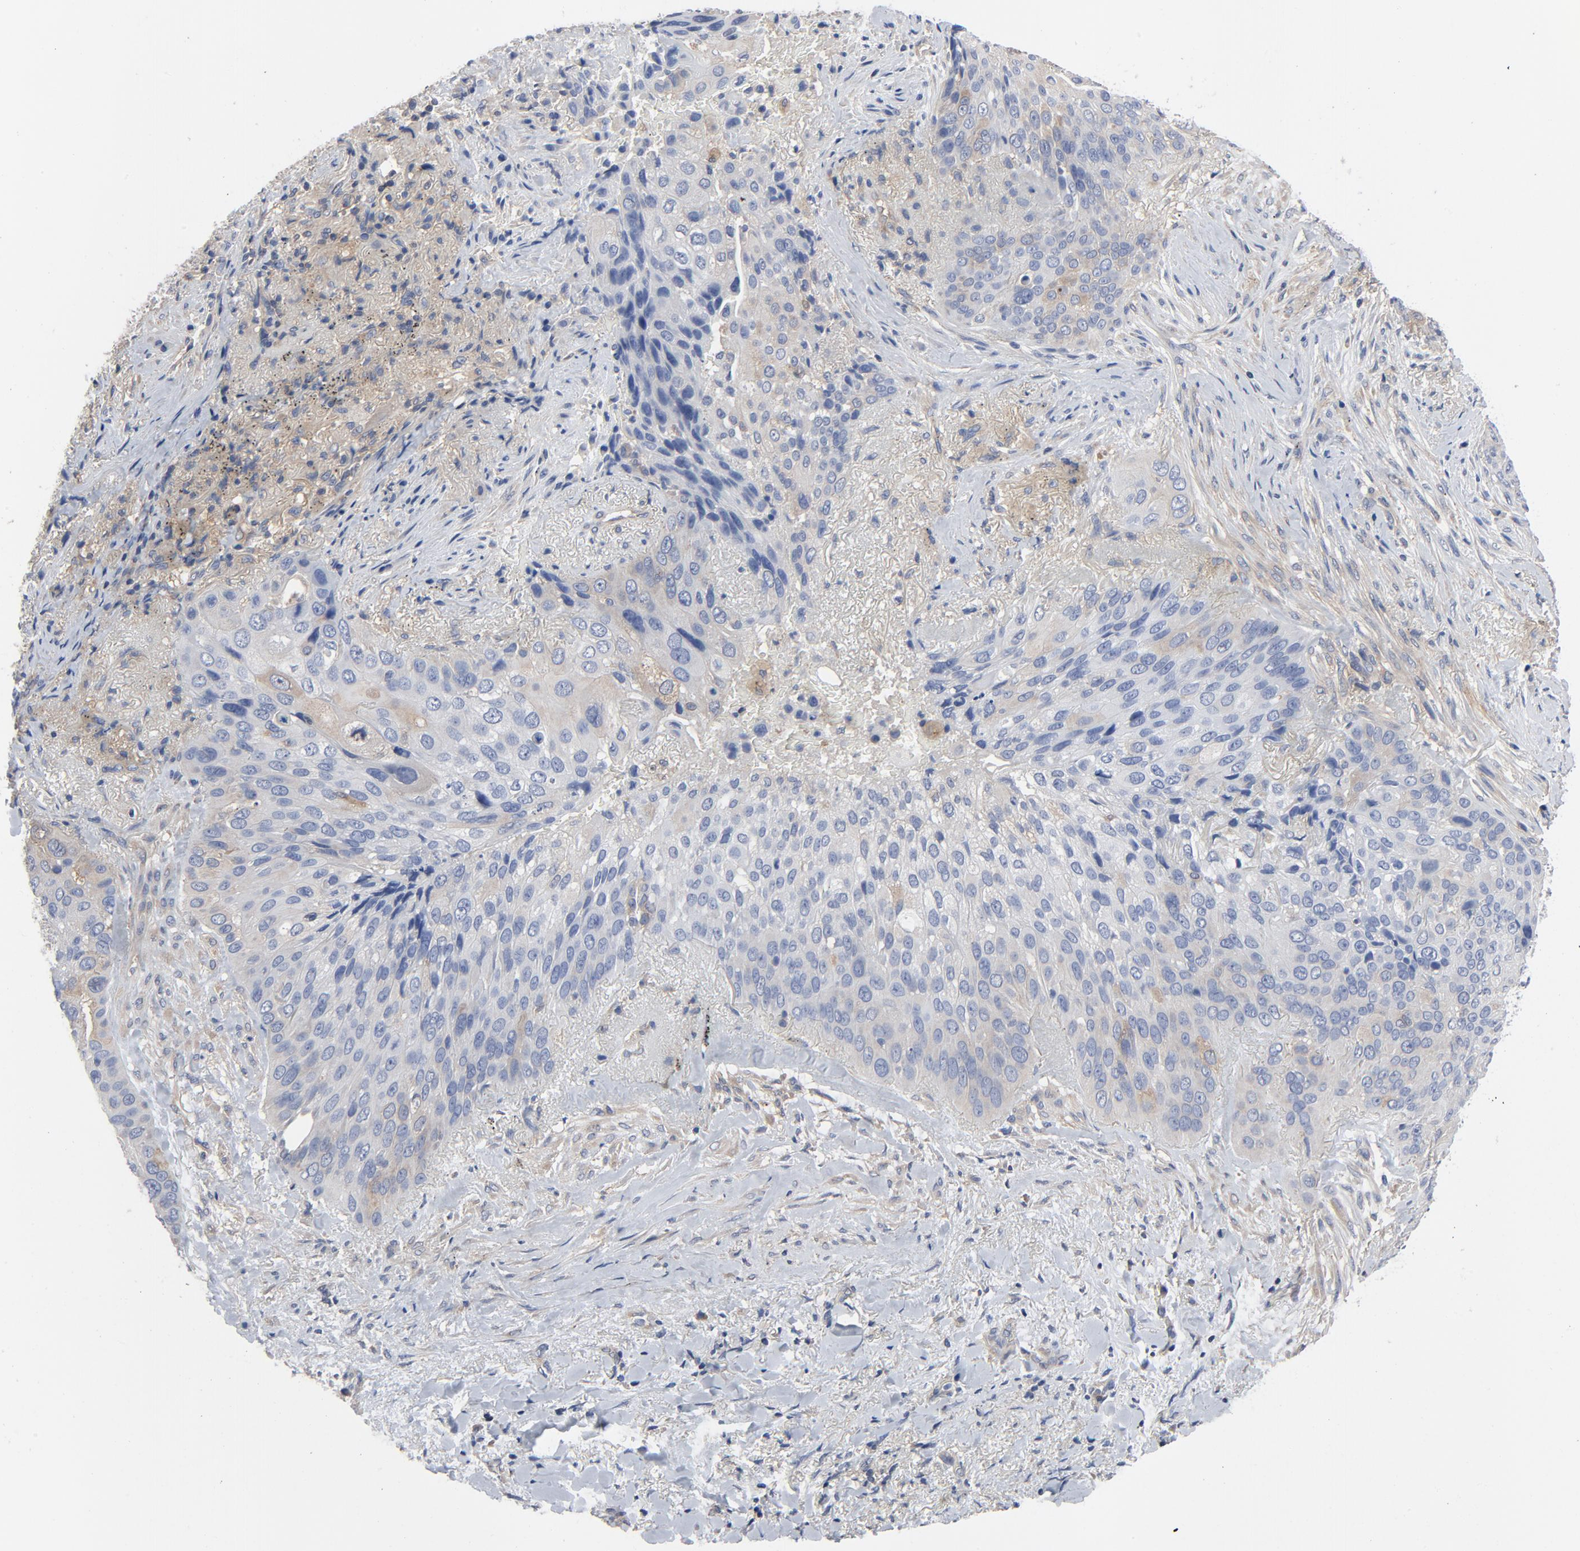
{"staining": {"intensity": "moderate", "quantity": "25%-75%", "location": "cytoplasmic/membranous"}, "tissue": "lung cancer", "cell_type": "Tumor cells", "image_type": "cancer", "snomed": [{"axis": "morphology", "description": "Squamous cell carcinoma, NOS"}, {"axis": "topography", "description": "Lung"}], "caption": "Lung cancer was stained to show a protein in brown. There is medium levels of moderate cytoplasmic/membranous staining in approximately 25%-75% of tumor cells.", "gene": "DYNLT3", "patient": {"sex": "male", "age": 54}}